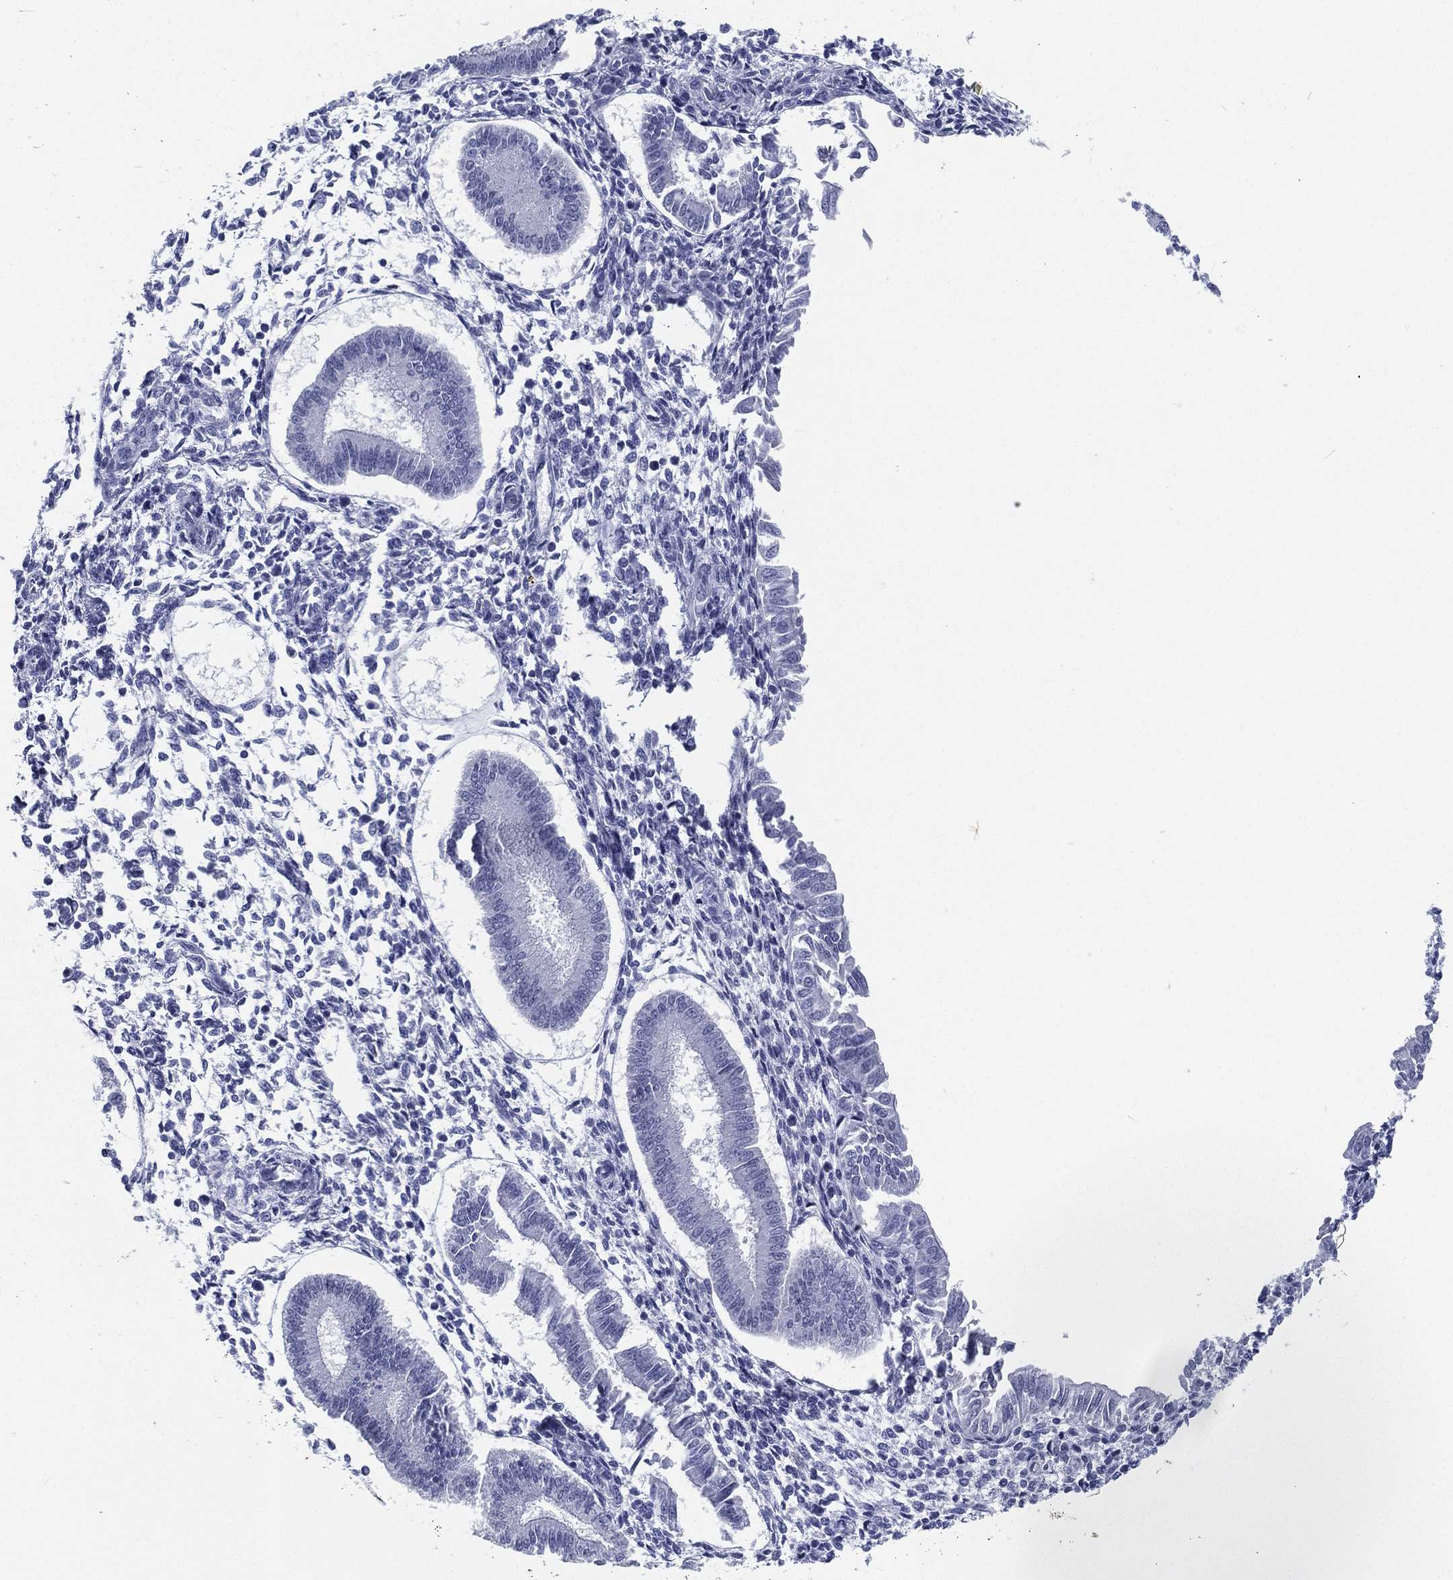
{"staining": {"intensity": "negative", "quantity": "none", "location": "none"}, "tissue": "endometrium", "cell_type": "Cells in endometrial stroma", "image_type": "normal", "snomed": [{"axis": "morphology", "description": "Normal tissue, NOS"}, {"axis": "topography", "description": "Endometrium"}], "caption": "The micrograph displays no significant staining in cells in endometrial stroma of endometrium.", "gene": "ATP1B2", "patient": {"sex": "female", "age": 43}}